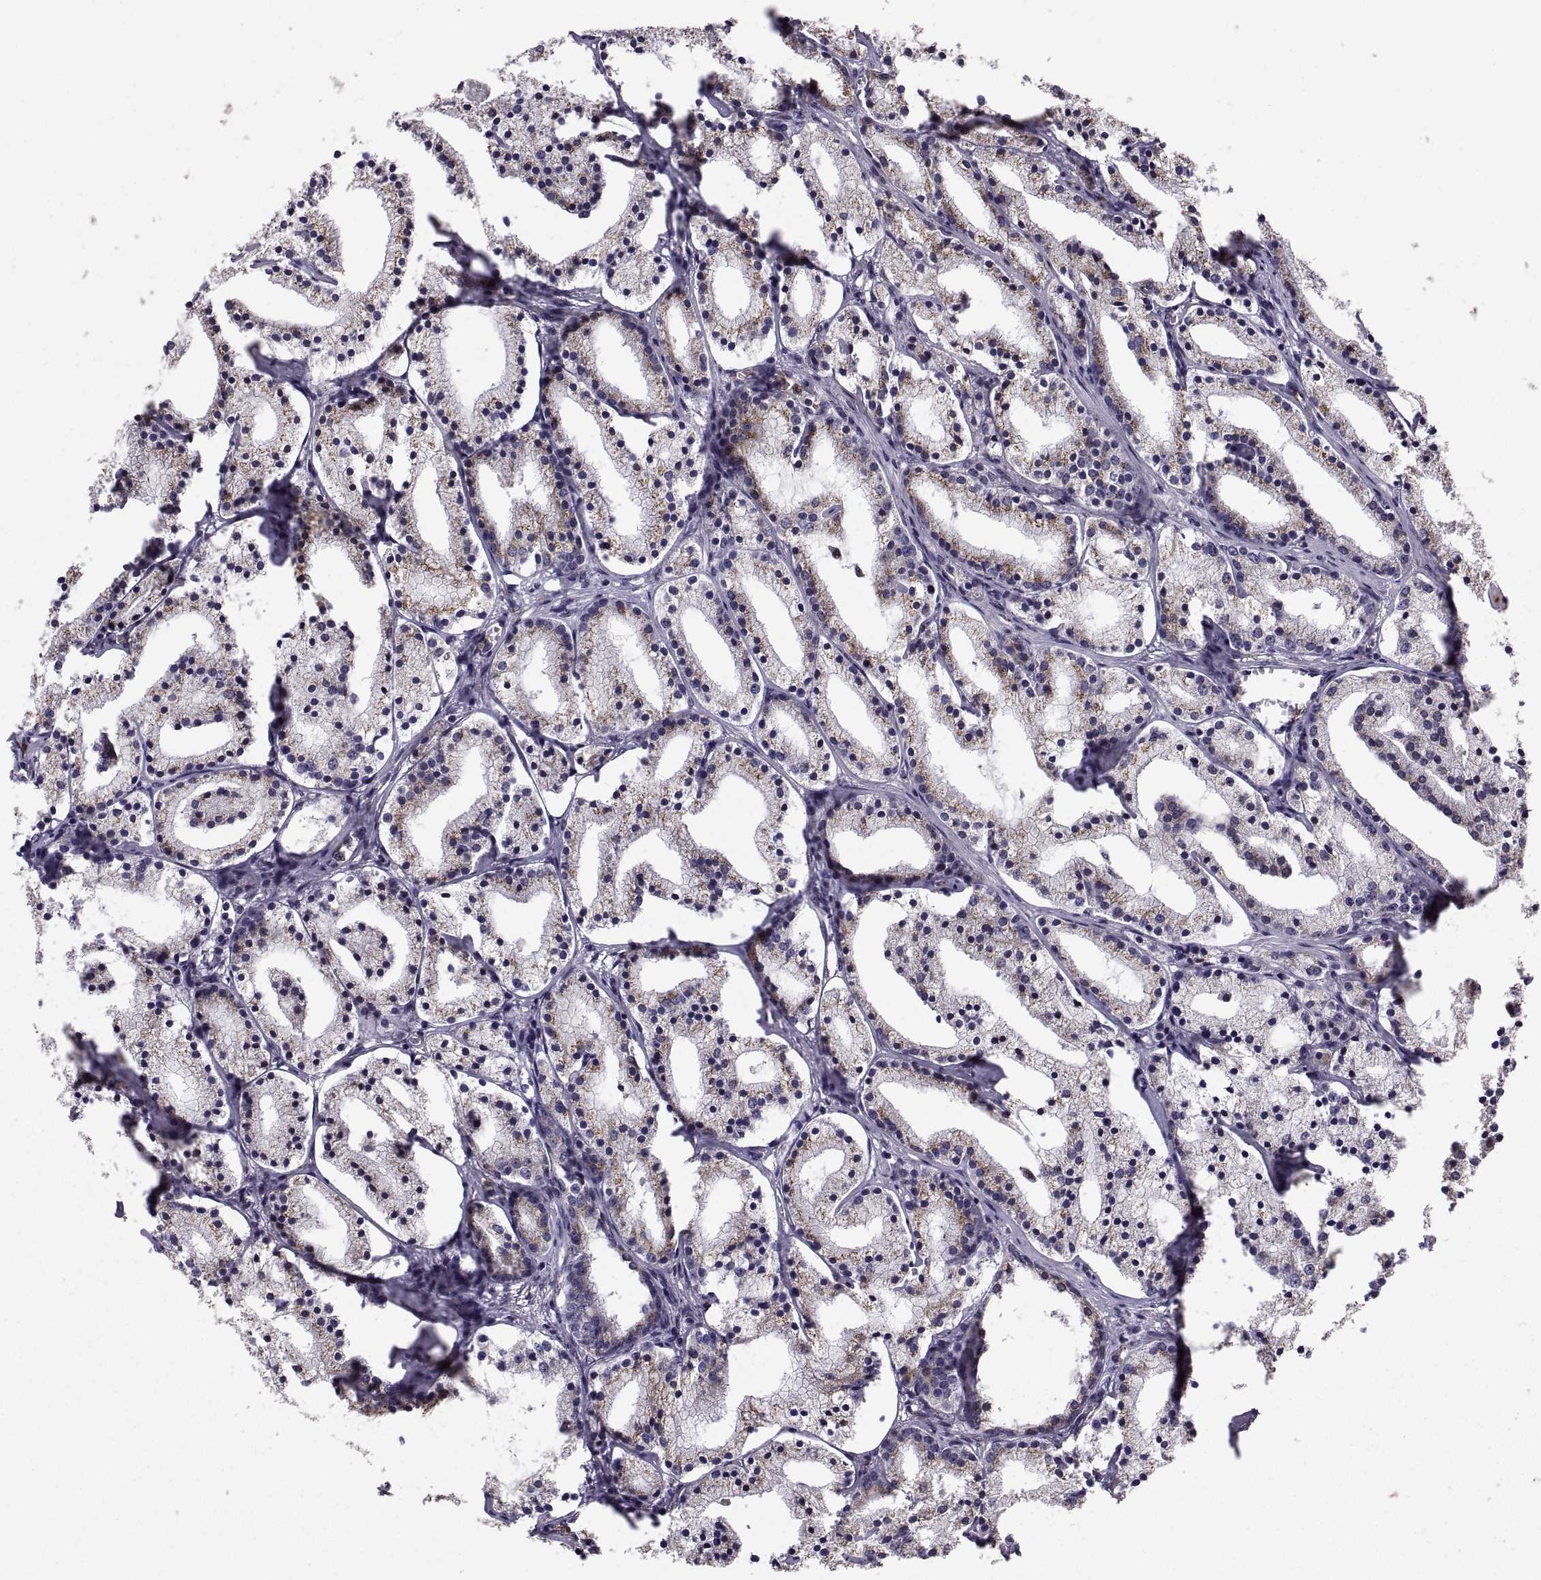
{"staining": {"intensity": "weak", "quantity": "25%-75%", "location": "cytoplasmic/membranous"}, "tissue": "prostate cancer", "cell_type": "Tumor cells", "image_type": "cancer", "snomed": [{"axis": "morphology", "description": "Adenocarcinoma, NOS"}, {"axis": "topography", "description": "Prostate"}], "caption": "An image of prostate cancer stained for a protein demonstrates weak cytoplasmic/membranous brown staining in tumor cells.", "gene": "TESC", "patient": {"sex": "male", "age": 69}}